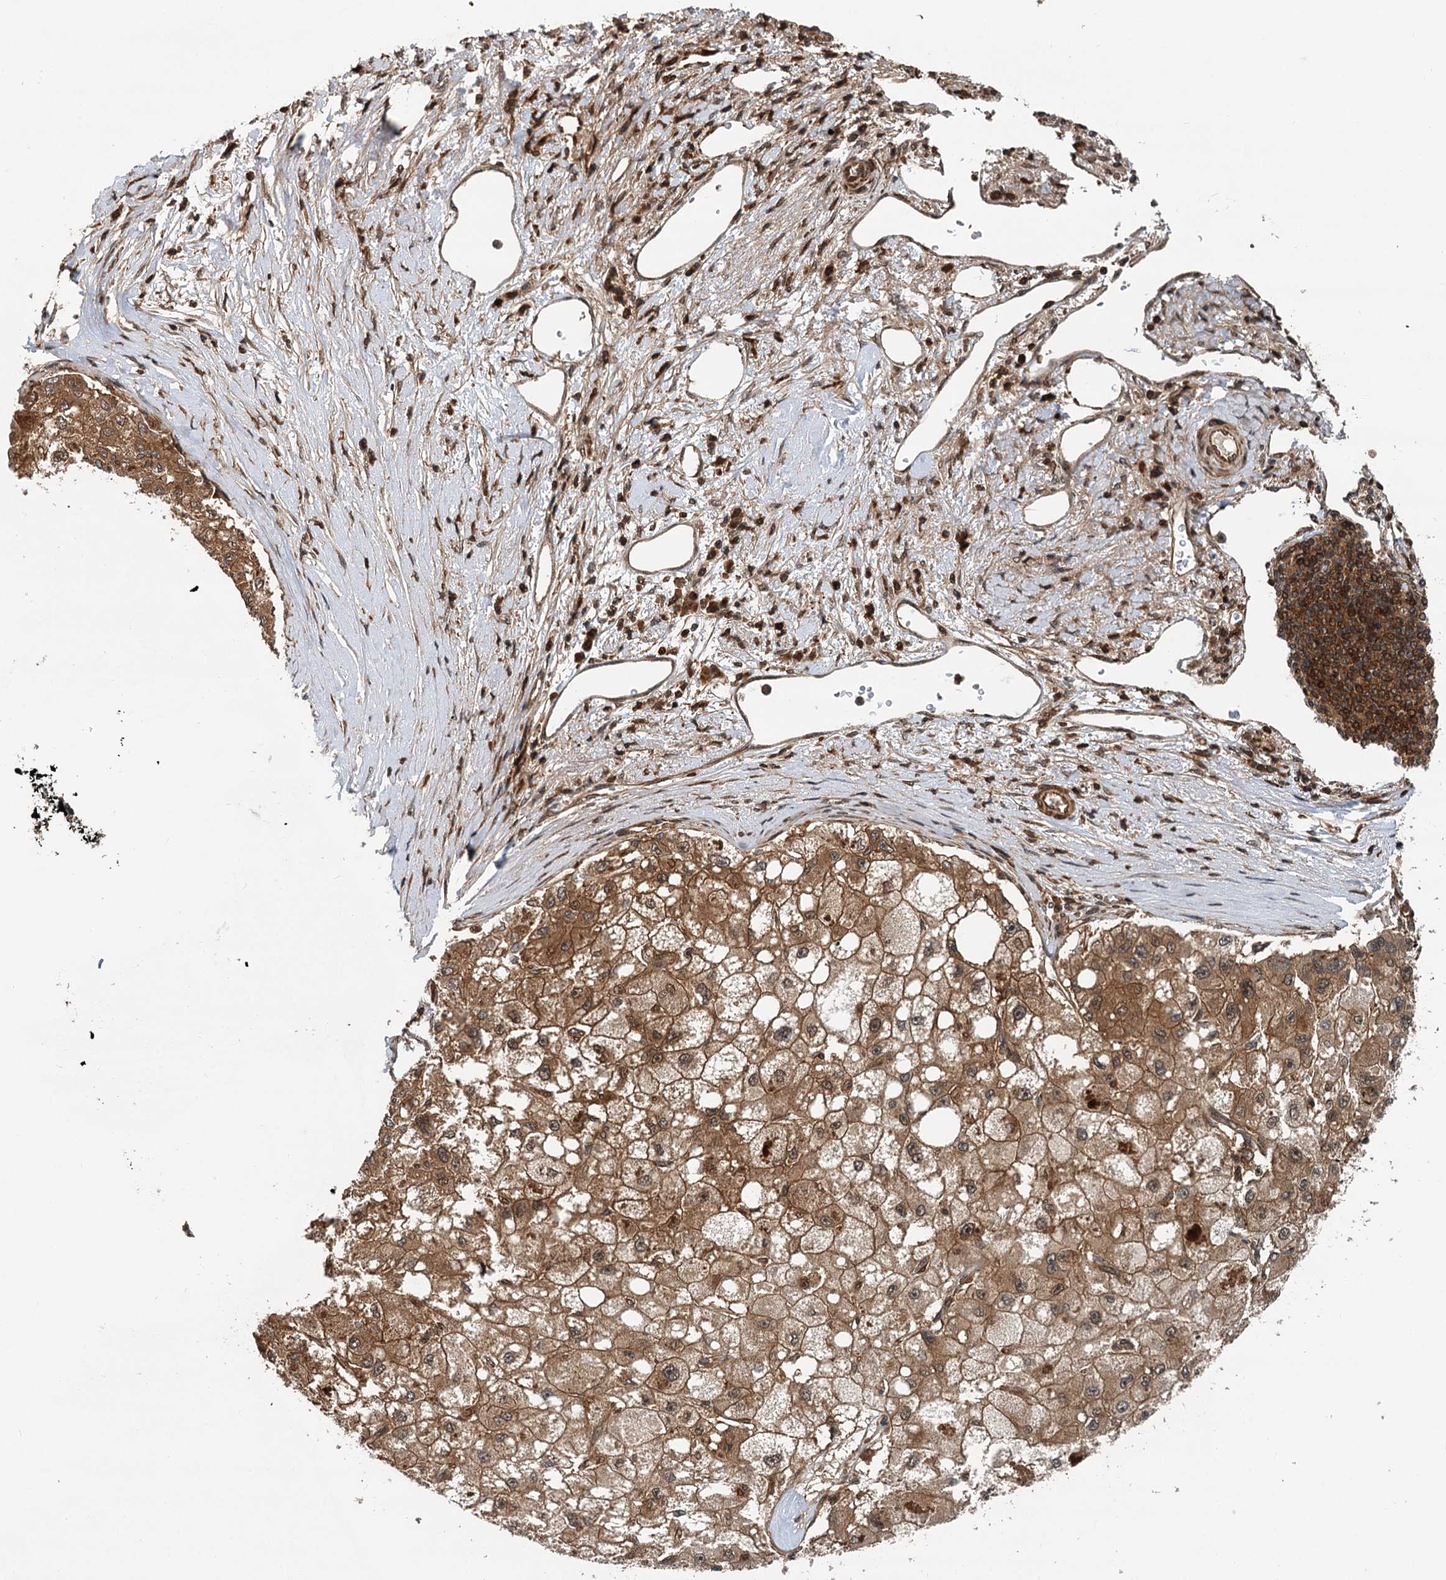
{"staining": {"intensity": "moderate", "quantity": ">75%", "location": "cytoplasmic/membranous"}, "tissue": "liver cancer", "cell_type": "Tumor cells", "image_type": "cancer", "snomed": [{"axis": "morphology", "description": "Carcinoma, Hepatocellular, NOS"}, {"axis": "topography", "description": "Liver"}], "caption": "Liver hepatocellular carcinoma was stained to show a protein in brown. There is medium levels of moderate cytoplasmic/membranous staining in approximately >75% of tumor cells. The staining was performed using DAB to visualize the protein expression in brown, while the nuclei were stained in blue with hematoxylin (Magnification: 20x).", "gene": "STUB1", "patient": {"sex": "male", "age": 80}}